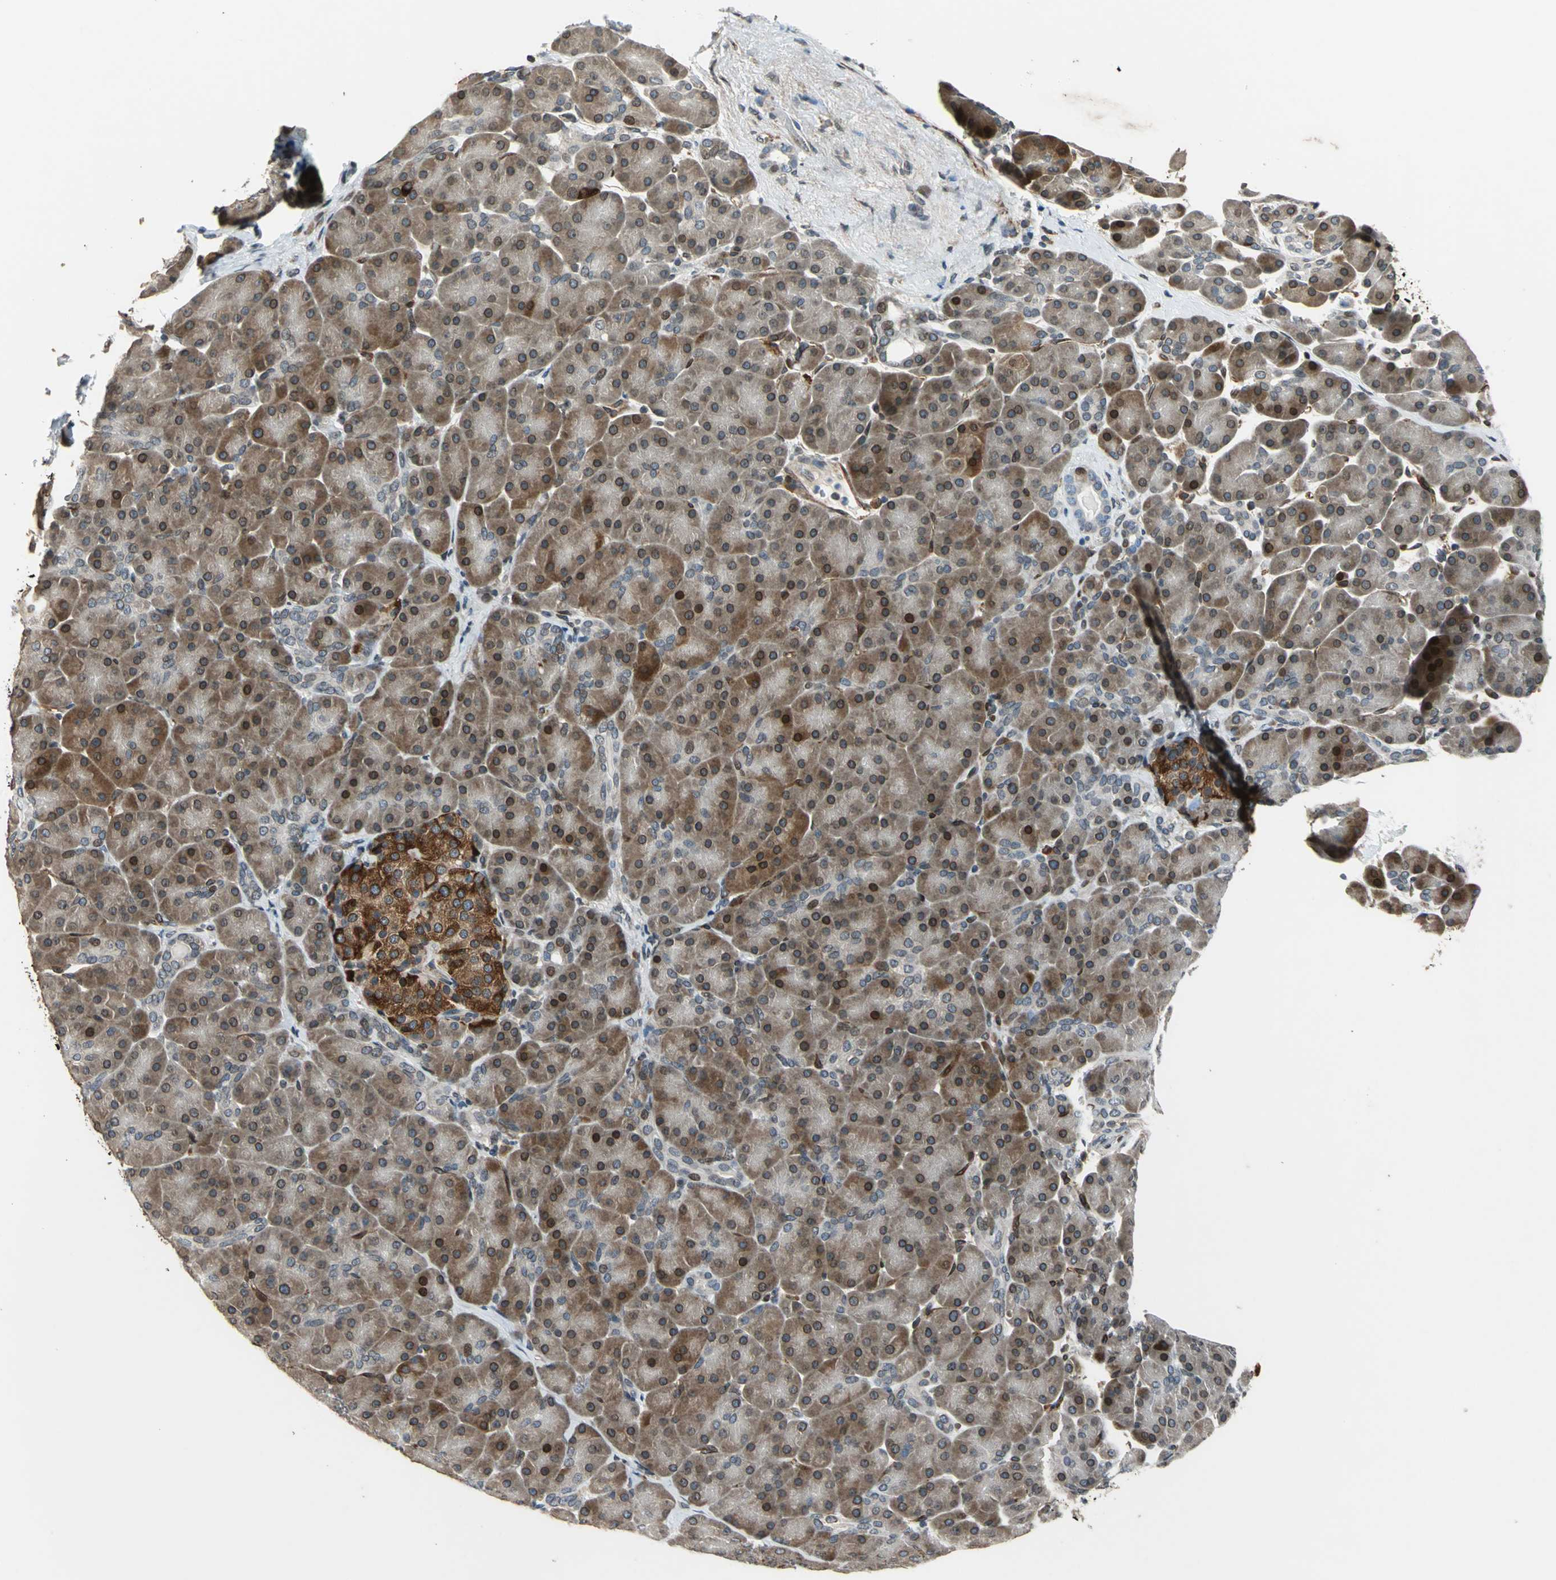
{"staining": {"intensity": "moderate", "quantity": ">75%", "location": "cytoplasmic/membranous,nuclear"}, "tissue": "pancreas", "cell_type": "Exocrine glandular cells", "image_type": "normal", "snomed": [{"axis": "morphology", "description": "Normal tissue, NOS"}, {"axis": "topography", "description": "Pancreas"}], "caption": "Immunohistochemistry image of unremarkable pancreas: human pancreas stained using immunohistochemistry reveals medium levels of moderate protein expression localized specifically in the cytoplasmic/membranous,nuclear of exocrine glandular cells, appearing as a cytoplasmic/membranous,nuclear brown color.", "gene": "BRIP1", "patient": {"sex": "male", "age": 66}}